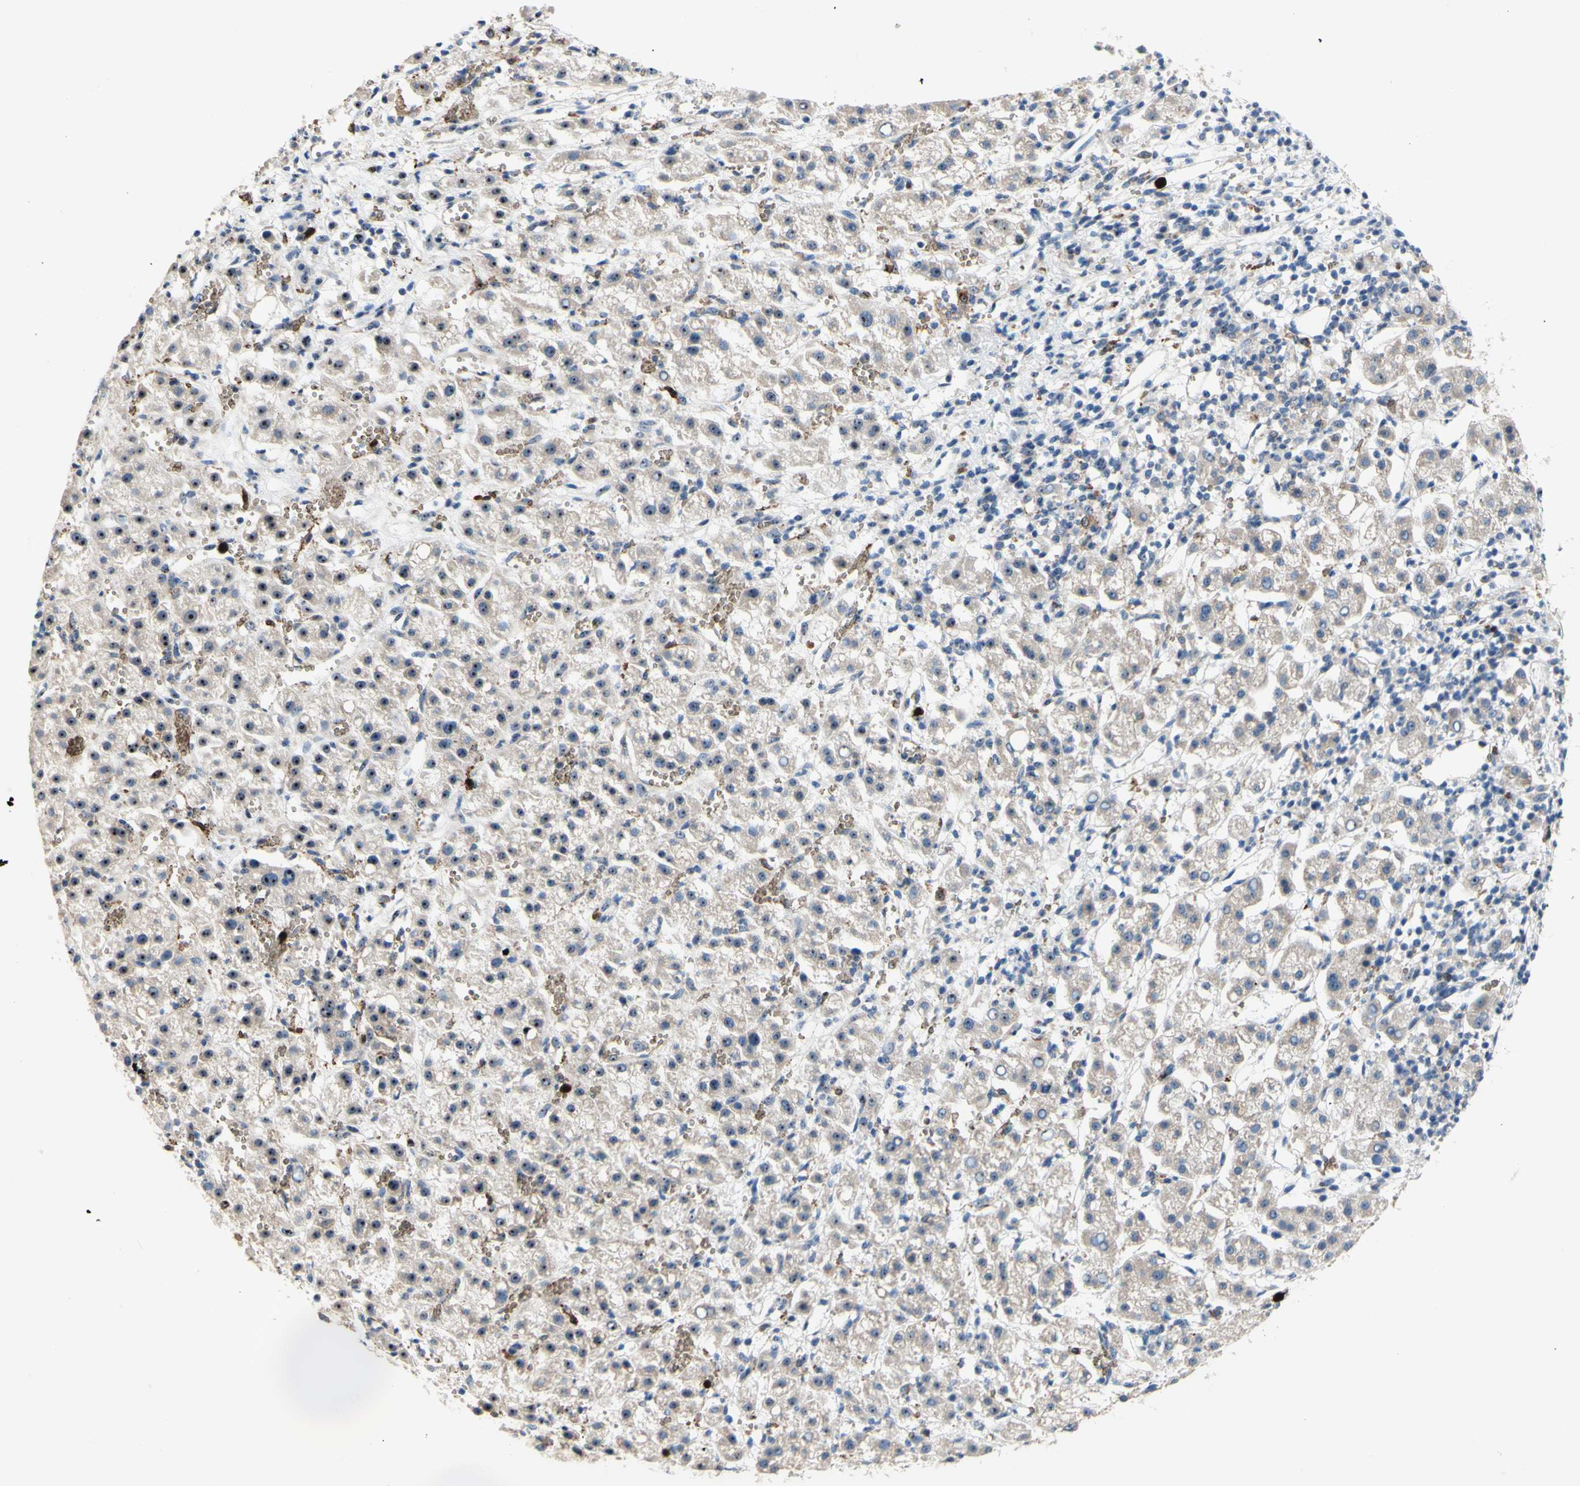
{"staining": {"intensity": "weak", "quantity": ">75%", "location": "cytoplasmic/membranous,nuclear"}, "tissue": "liver cancer", "cell_type": "Tumor cells", "image_type": "cancer", "snomed": [{"axis": "morphology", "description": "Carcinoma, Hepatocellular, NOS"}, {"axis": "topography", "description": "Liver"}], "caption": "An image of liver hepatocellular carcinoma stained for a protein shows weak cytoplasmic/membranous and nuclear brown staining in tumor cells.", "gene": "USP9X", "patient": {"sex": "female", "age": 58}}